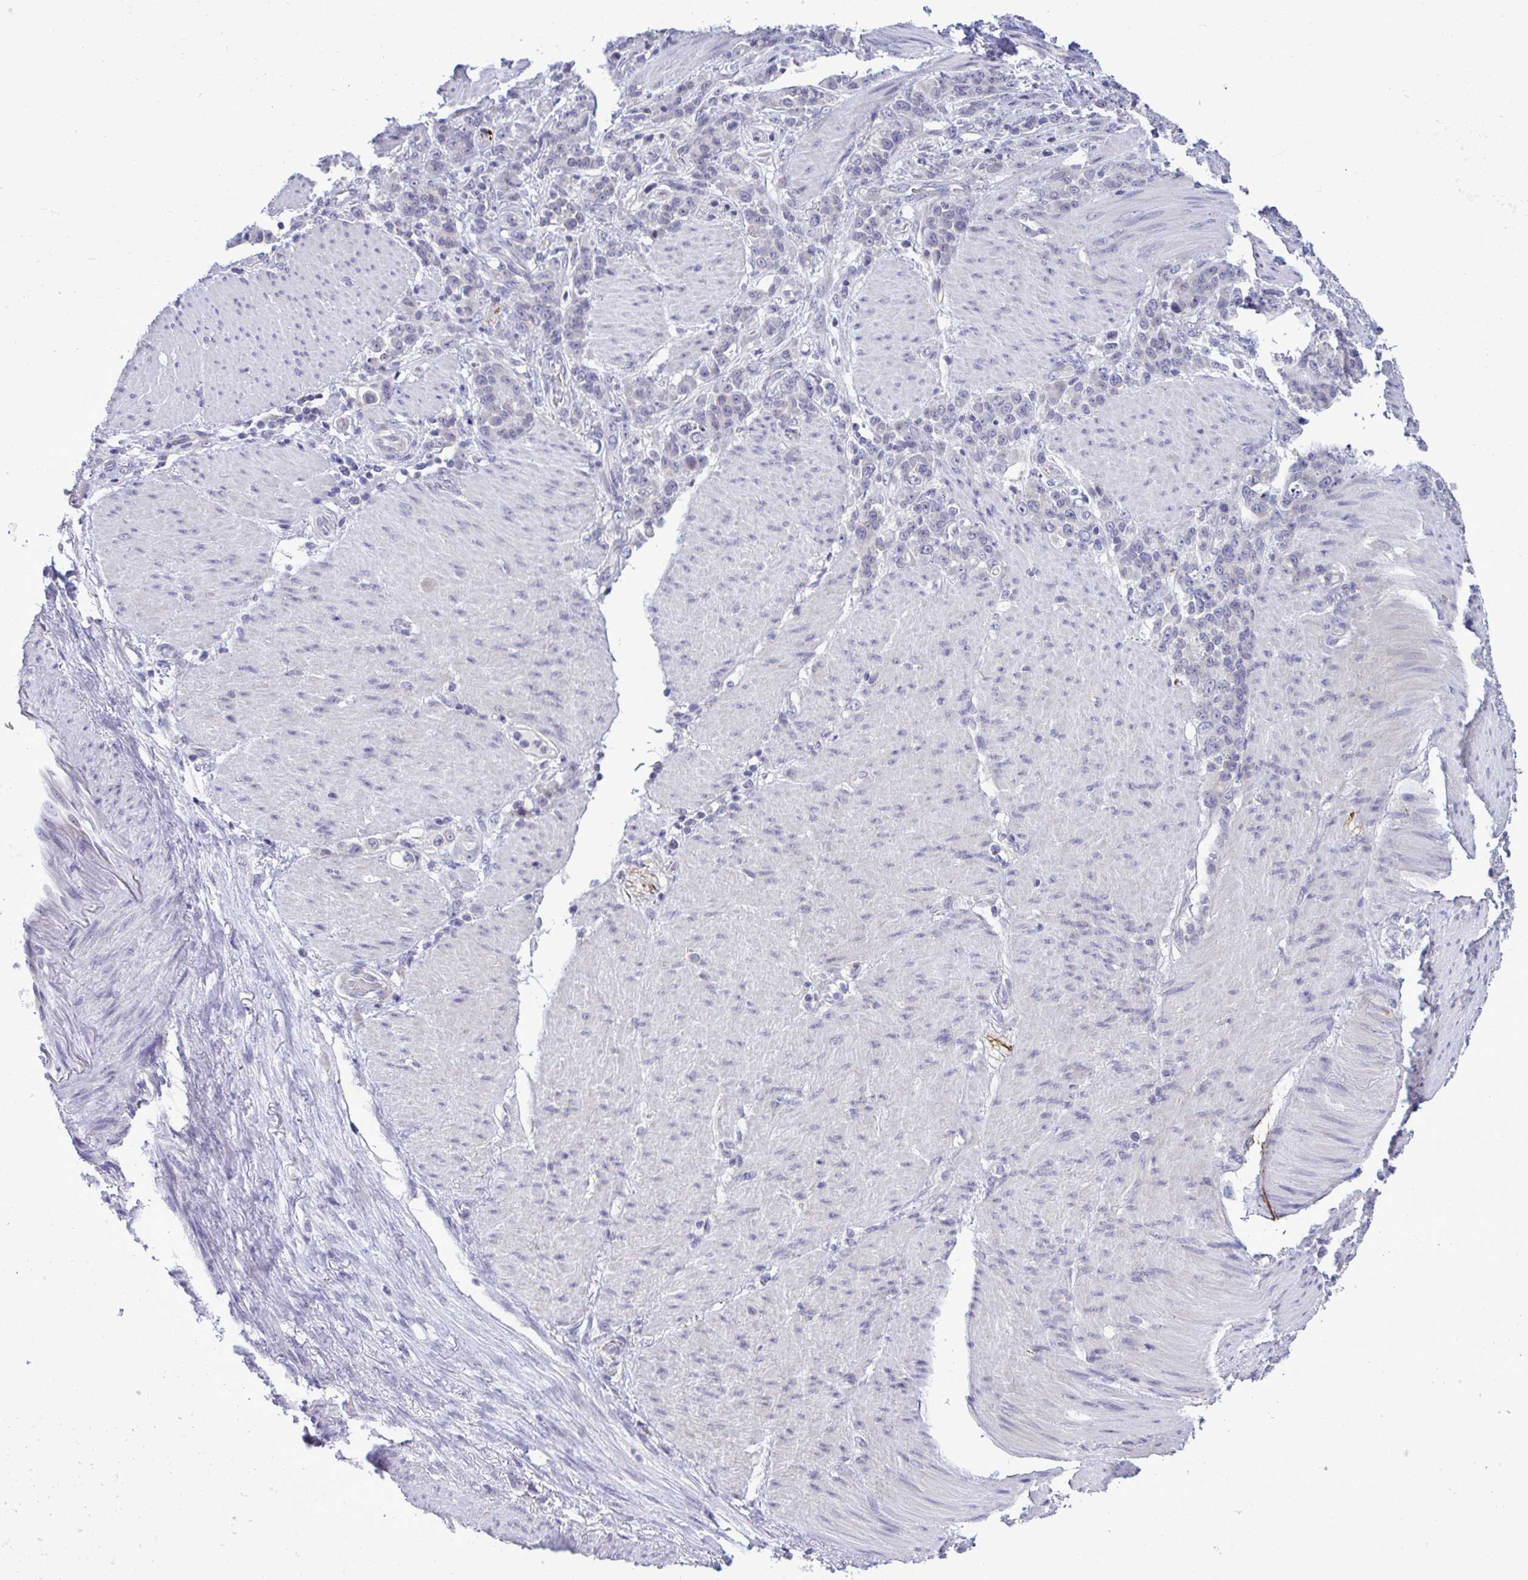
{"staining": {"intensity": "negative", "quantity": "none", "location": "none"}, "tissue": "stomach cancer", "cell_type": "Tumor cells", "image_type": "cancer", "snomed": [{"axis": "morphology", "description": "Adenocarcinoma, NOS"}, {"axis": "topography", "description": "Stomach"}], "caption": "A photomicrograph of human adenocarcinoma (stomach) is negative for staining in tumor cells.", "gene": "PIGK", "patient": {"sex": "female", "age": 79}}